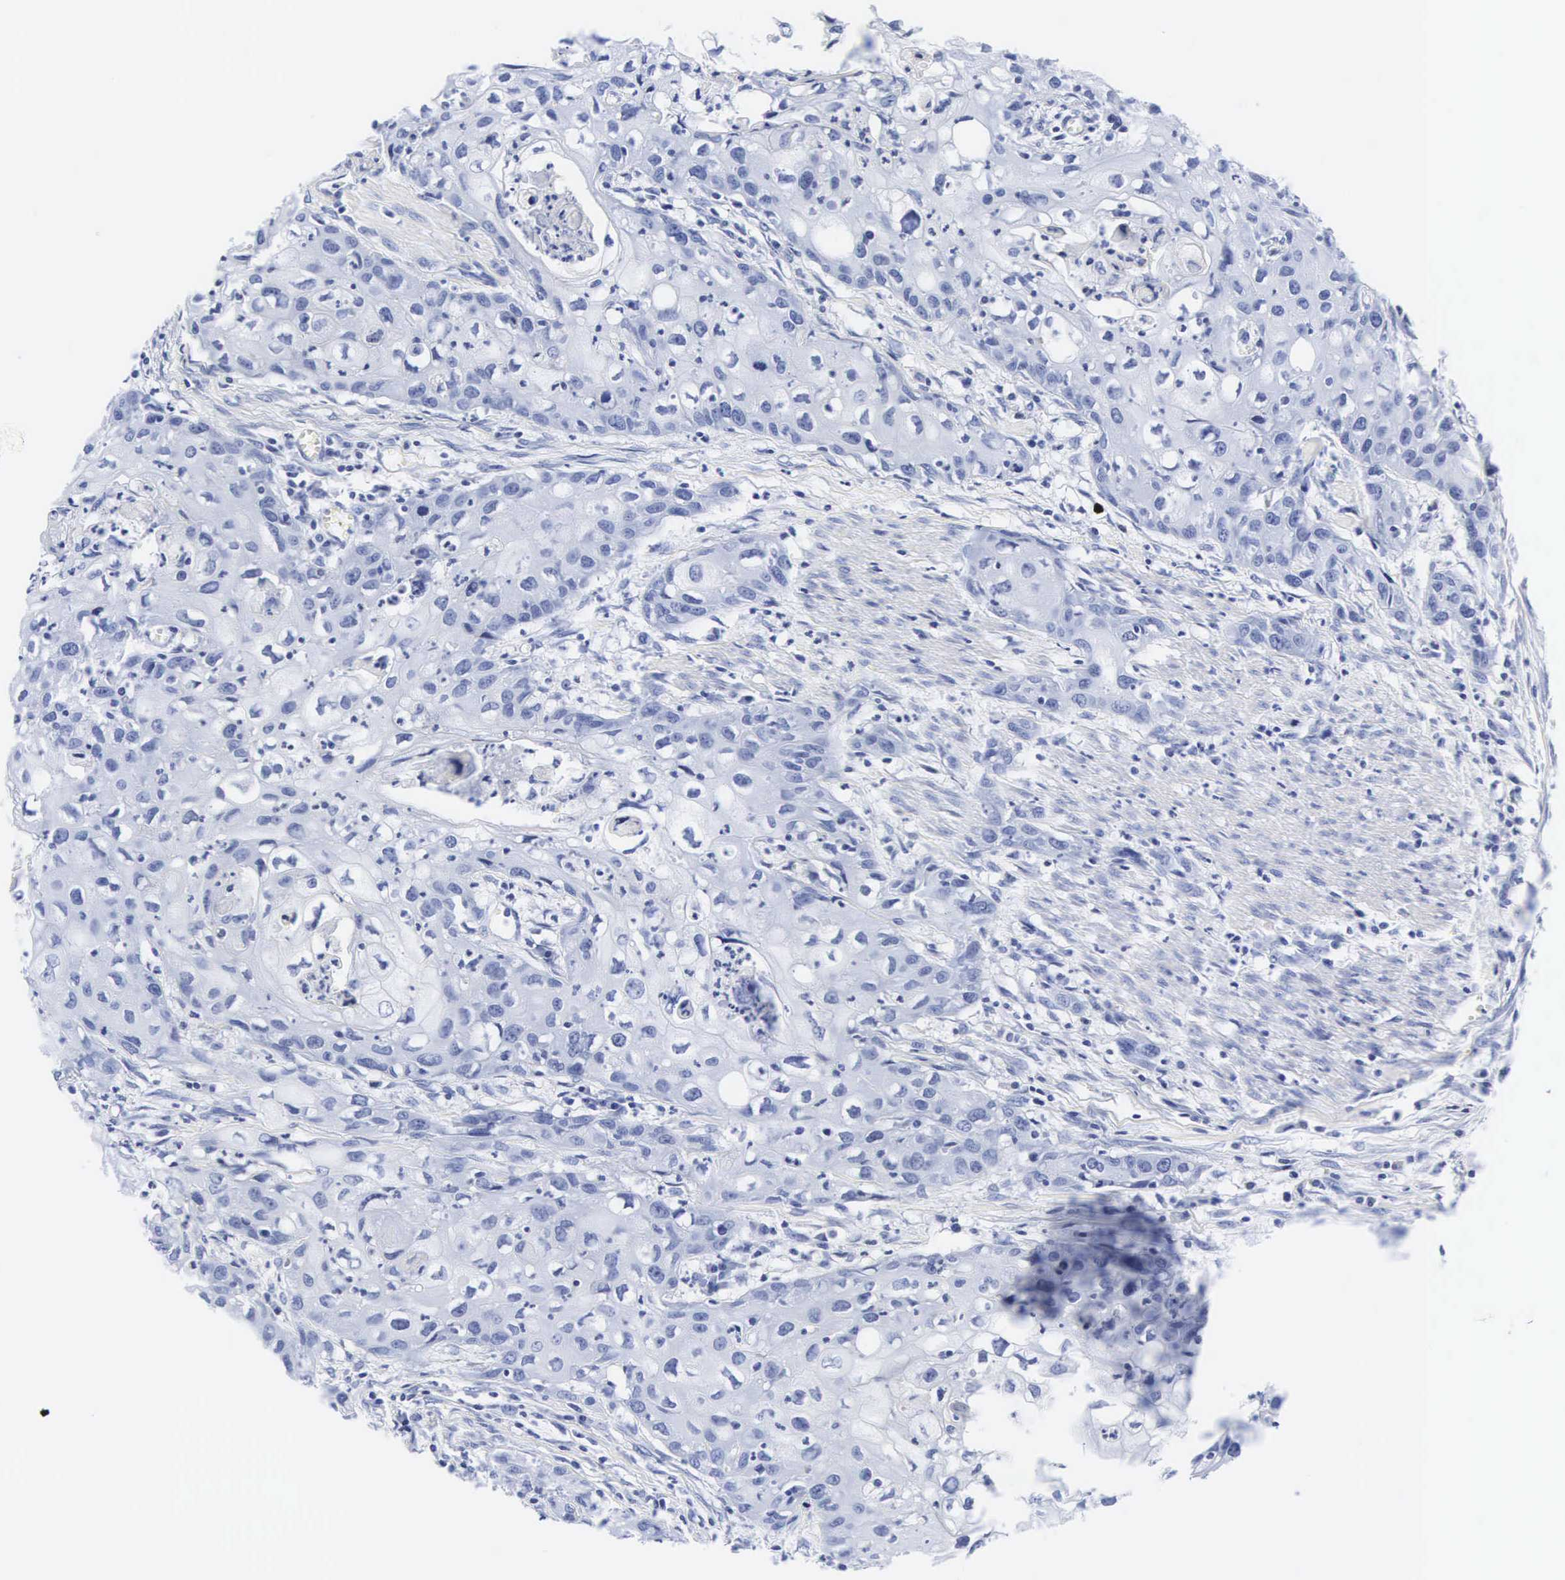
{"staining": {"intensity": "negative", "quantity": "none", "location": "none"}, "tissue": "urothelial cancer", "cell_type": "Tumor cells", "image_type": "cancer", "snomed": [{"axis": "morphology", "description": "Urothelial carcinoma, High grade"}, {"axis": "topography", "description": "Urinary bladder"}], "caption": "A micrograph of human high-grade urothelial carcinoma is negative for staining in tumor cells.", "gene": "INS", "patient": {"sex": "male", "age": 54}}